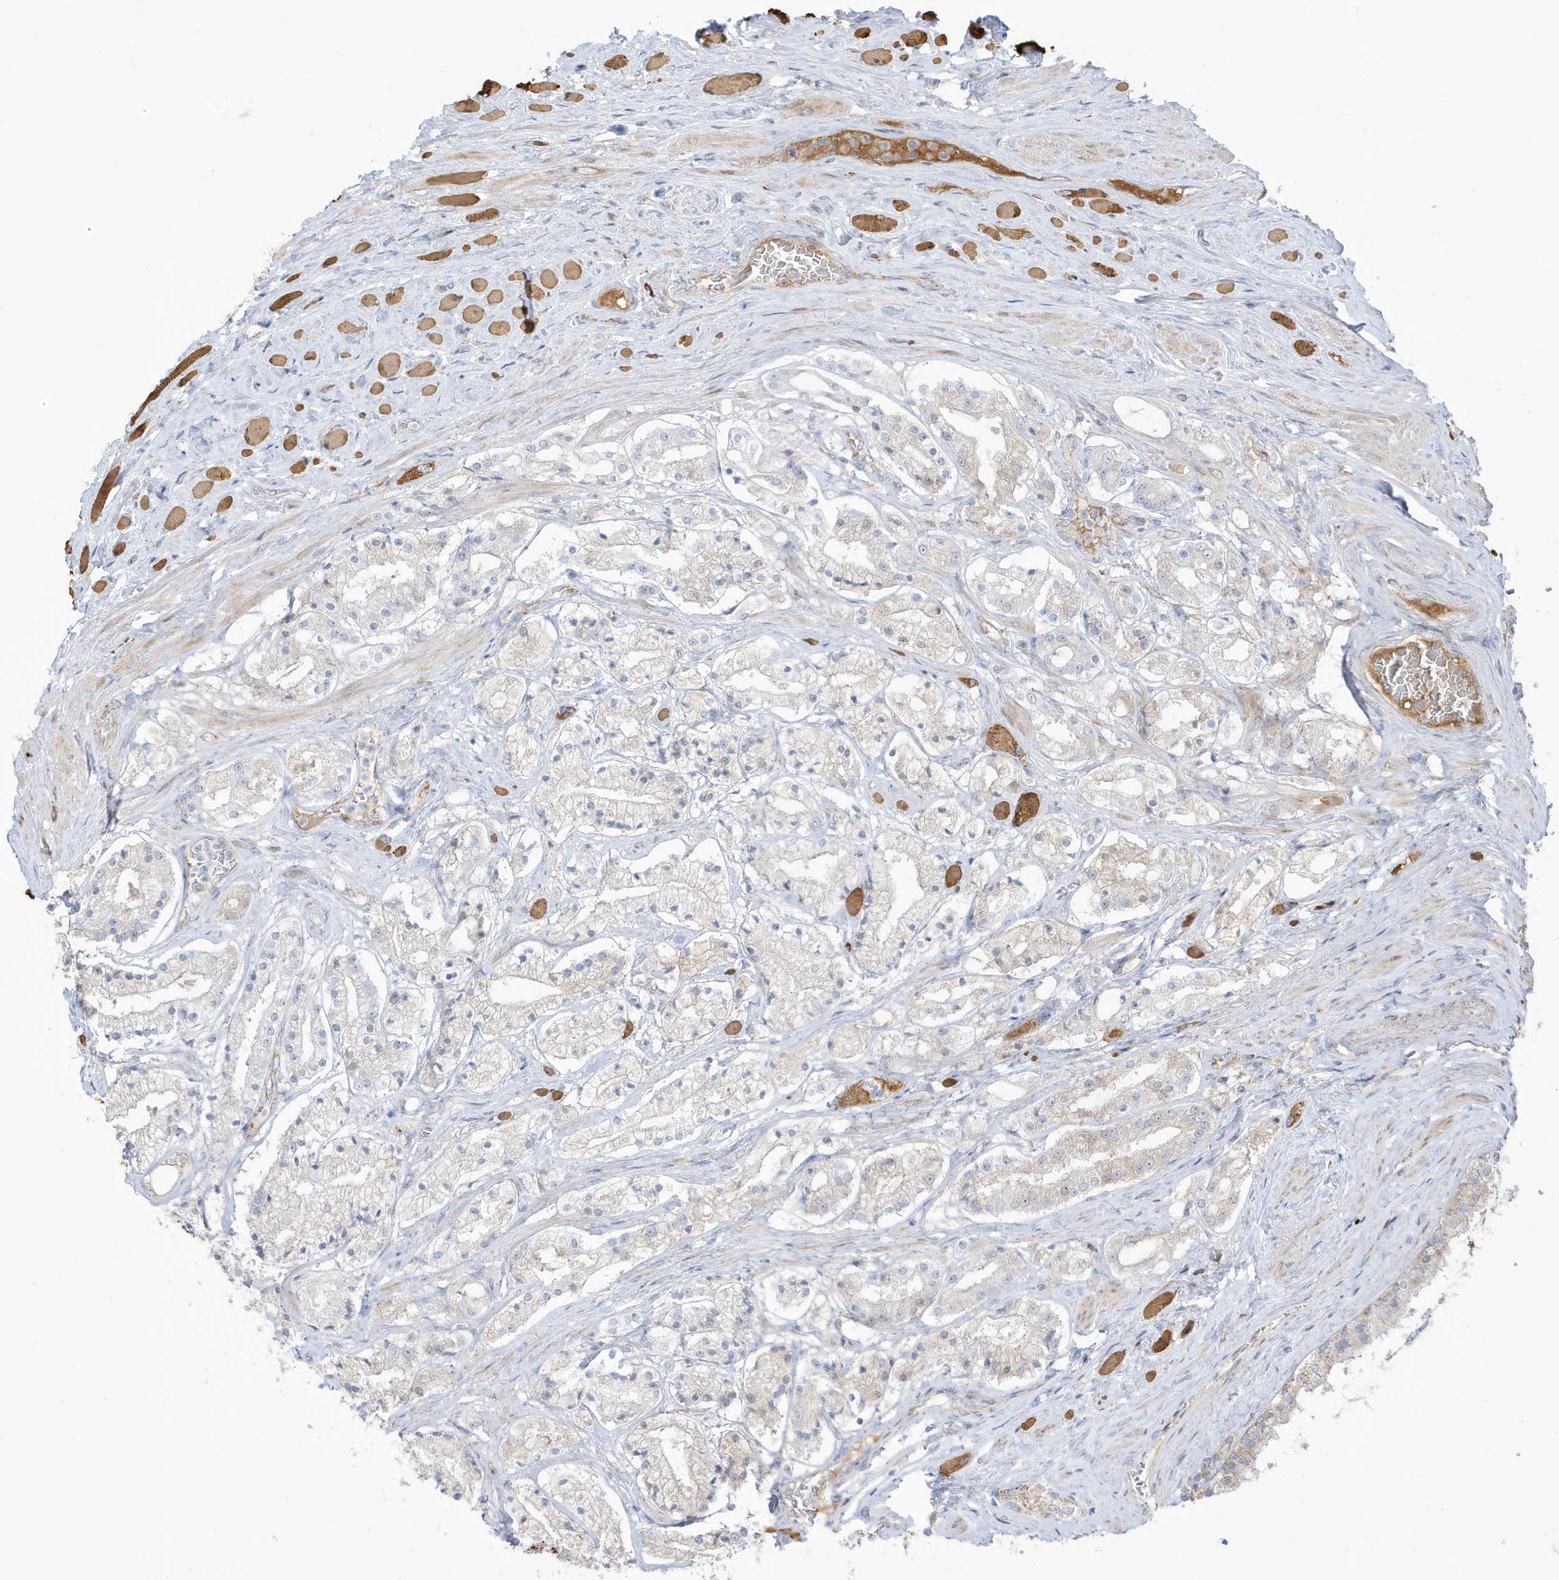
{"staining": {"intensity": "weak", "quantity": "25%-75%", "location": "cytoplasmic/membranous"}, "tissue": "prostate cancer", "cell_type": "Tumor cells", "image_type": "cancer", "snomed": [{"axis": "morphology", "description": "Adenocarcinoma, High grade"}, {"axis": "topography", "description": "Prostate"}], "caption": "Immunohistochemical staining of human prostate cancer (high-grade adenocarcinoma) shows low levels of weak cytoplasmic/membranous protein expression in approximately 25%-75% of tumor cells.", "gene": "IFT57", "patient": {"sex": "male", "age": 64}}